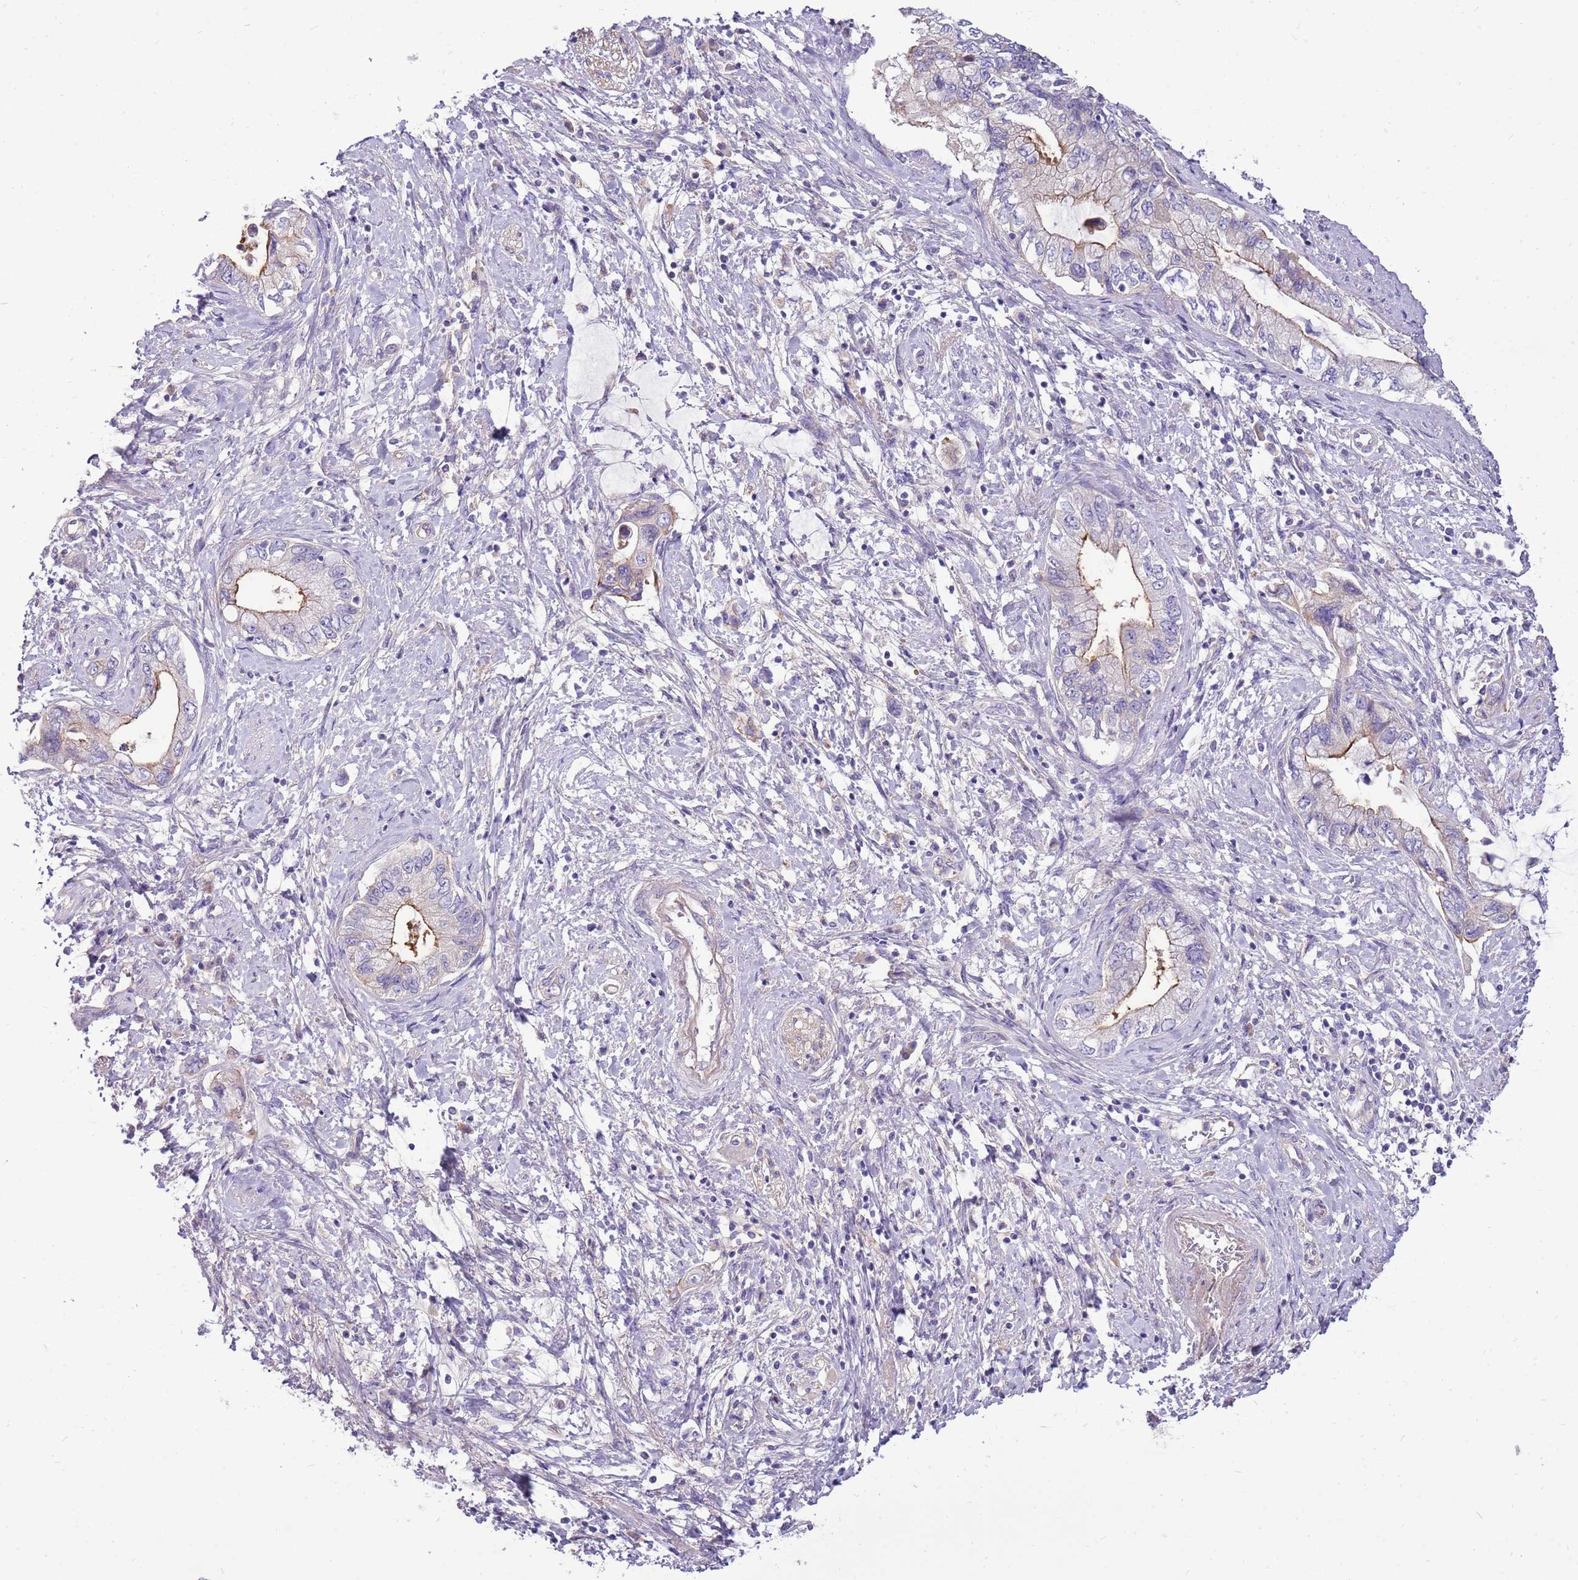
{"staining": {"intensity": "moderate", "quantity": "25%-75%", "location": "cytoplasmic/membranous"}, "tissue": "pancreatic cancer", "cell_type": "Tumor cells", "image_type": "cancer", "snomed": [{"axis": "morphology", "description": "Adenocarcinoma, NOS"}, {"axis": "topography", "description": "Pancreas"}], "caption": "High-power microscopy captured an immunohistochemistry (IHC) micrograph of adenocarcinoma (pancreatic), revealing moderate cytoplasmic/membranous staining in about 25%-75% of tumor cells. (DAB = brown stain, brightfield microscopy at high magnification).", "gene": "NTN4", "patient": {"sex": "female", "age": 73}}